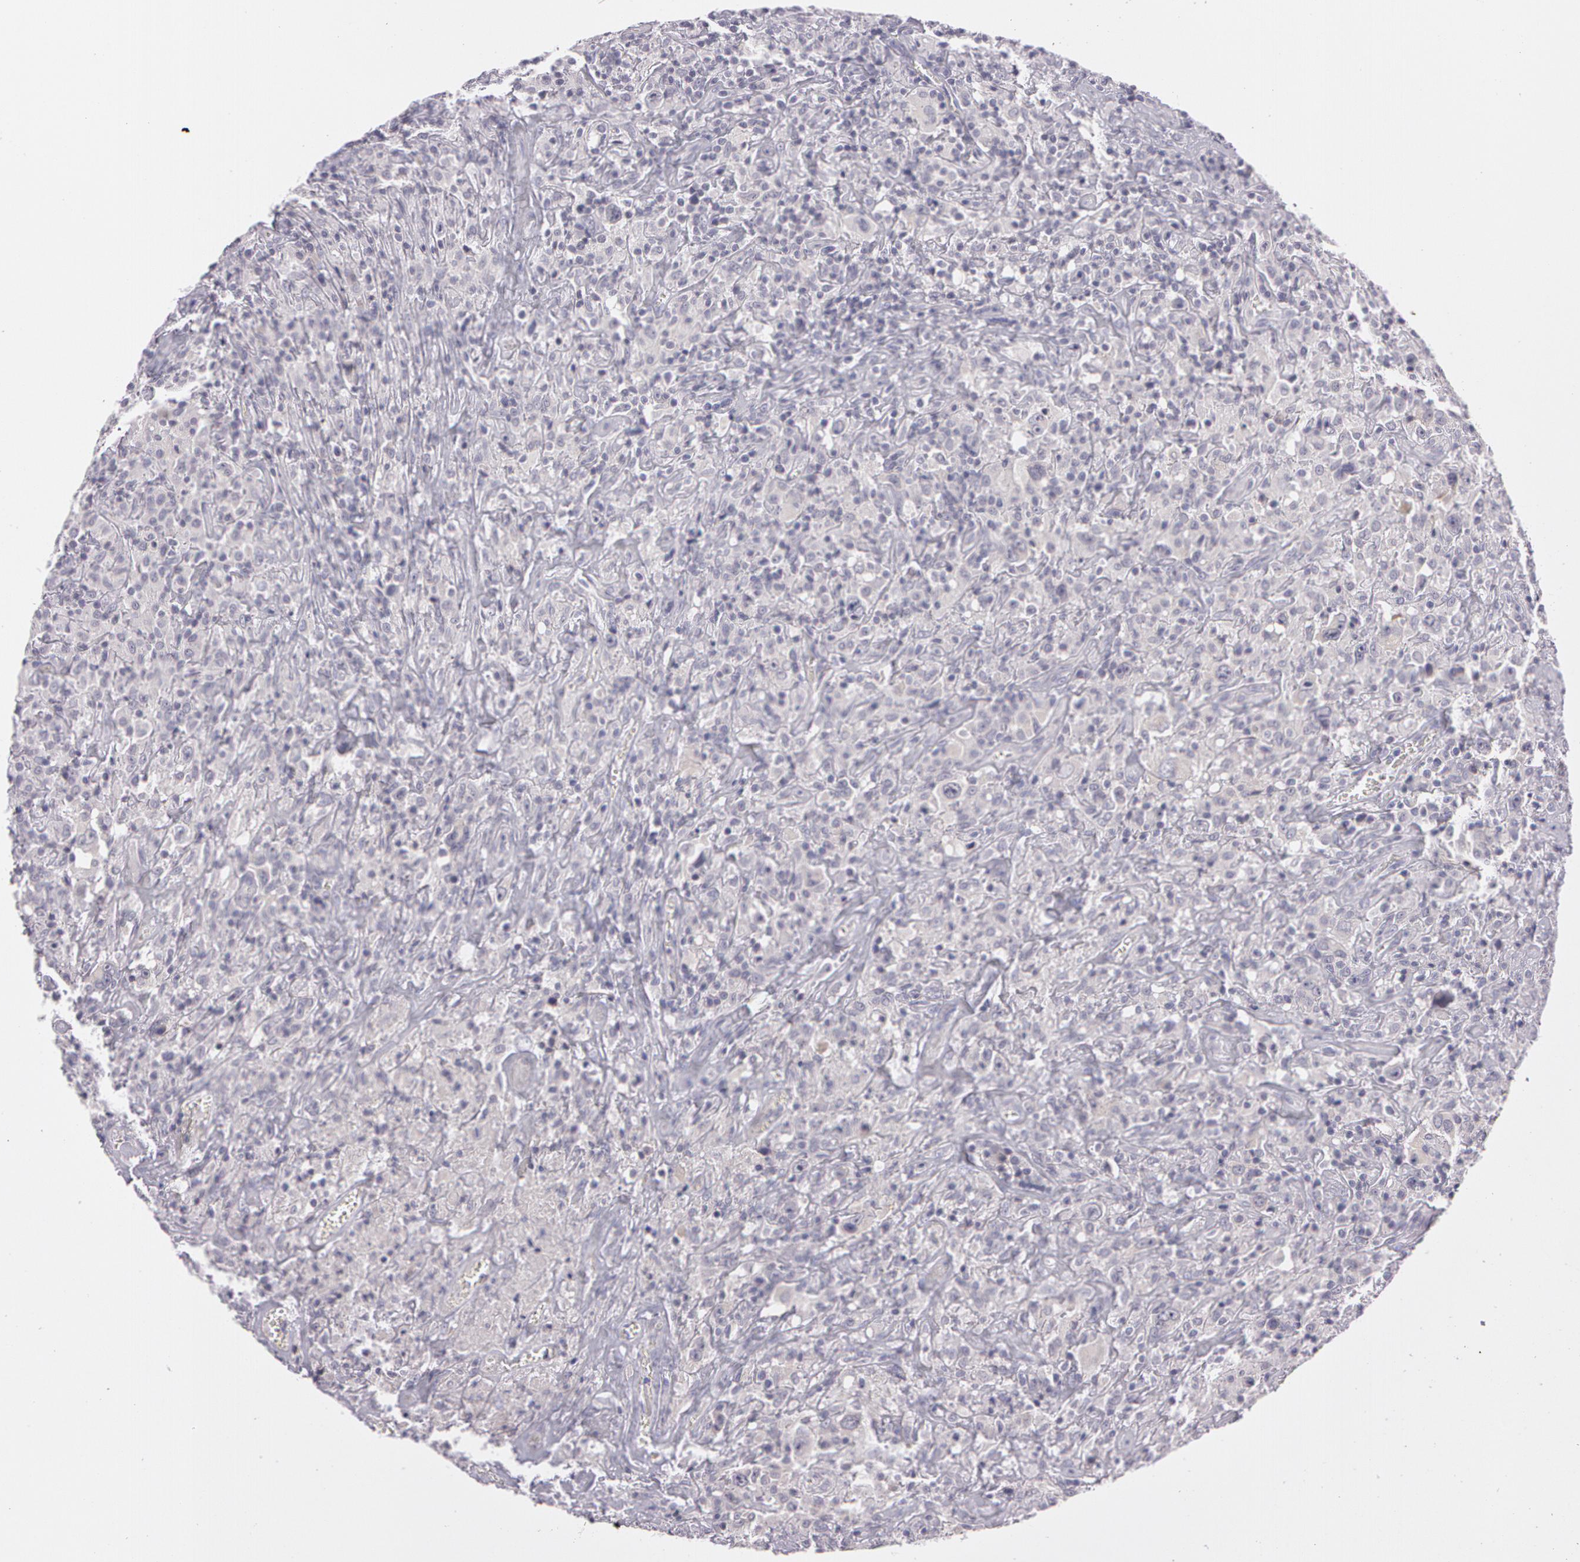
{"staining": {"intensity": "negative", "quantity": "none", "location": "none"}, "tissue": "lymphoma", "cell_type": "Tumor cells", "image_type": "cancer", "snomed": [{"axis": "morphology", "description": "Hodgkin's disease, NOS"}, {"axis": "topography", "description": "Lymph node"}], "caption": "This is an IHC image of Hodgkin's disease. There is no expression in tumor cells.", "gene": "MXRA5", "patient": {"sex": "male", "age": 46}}